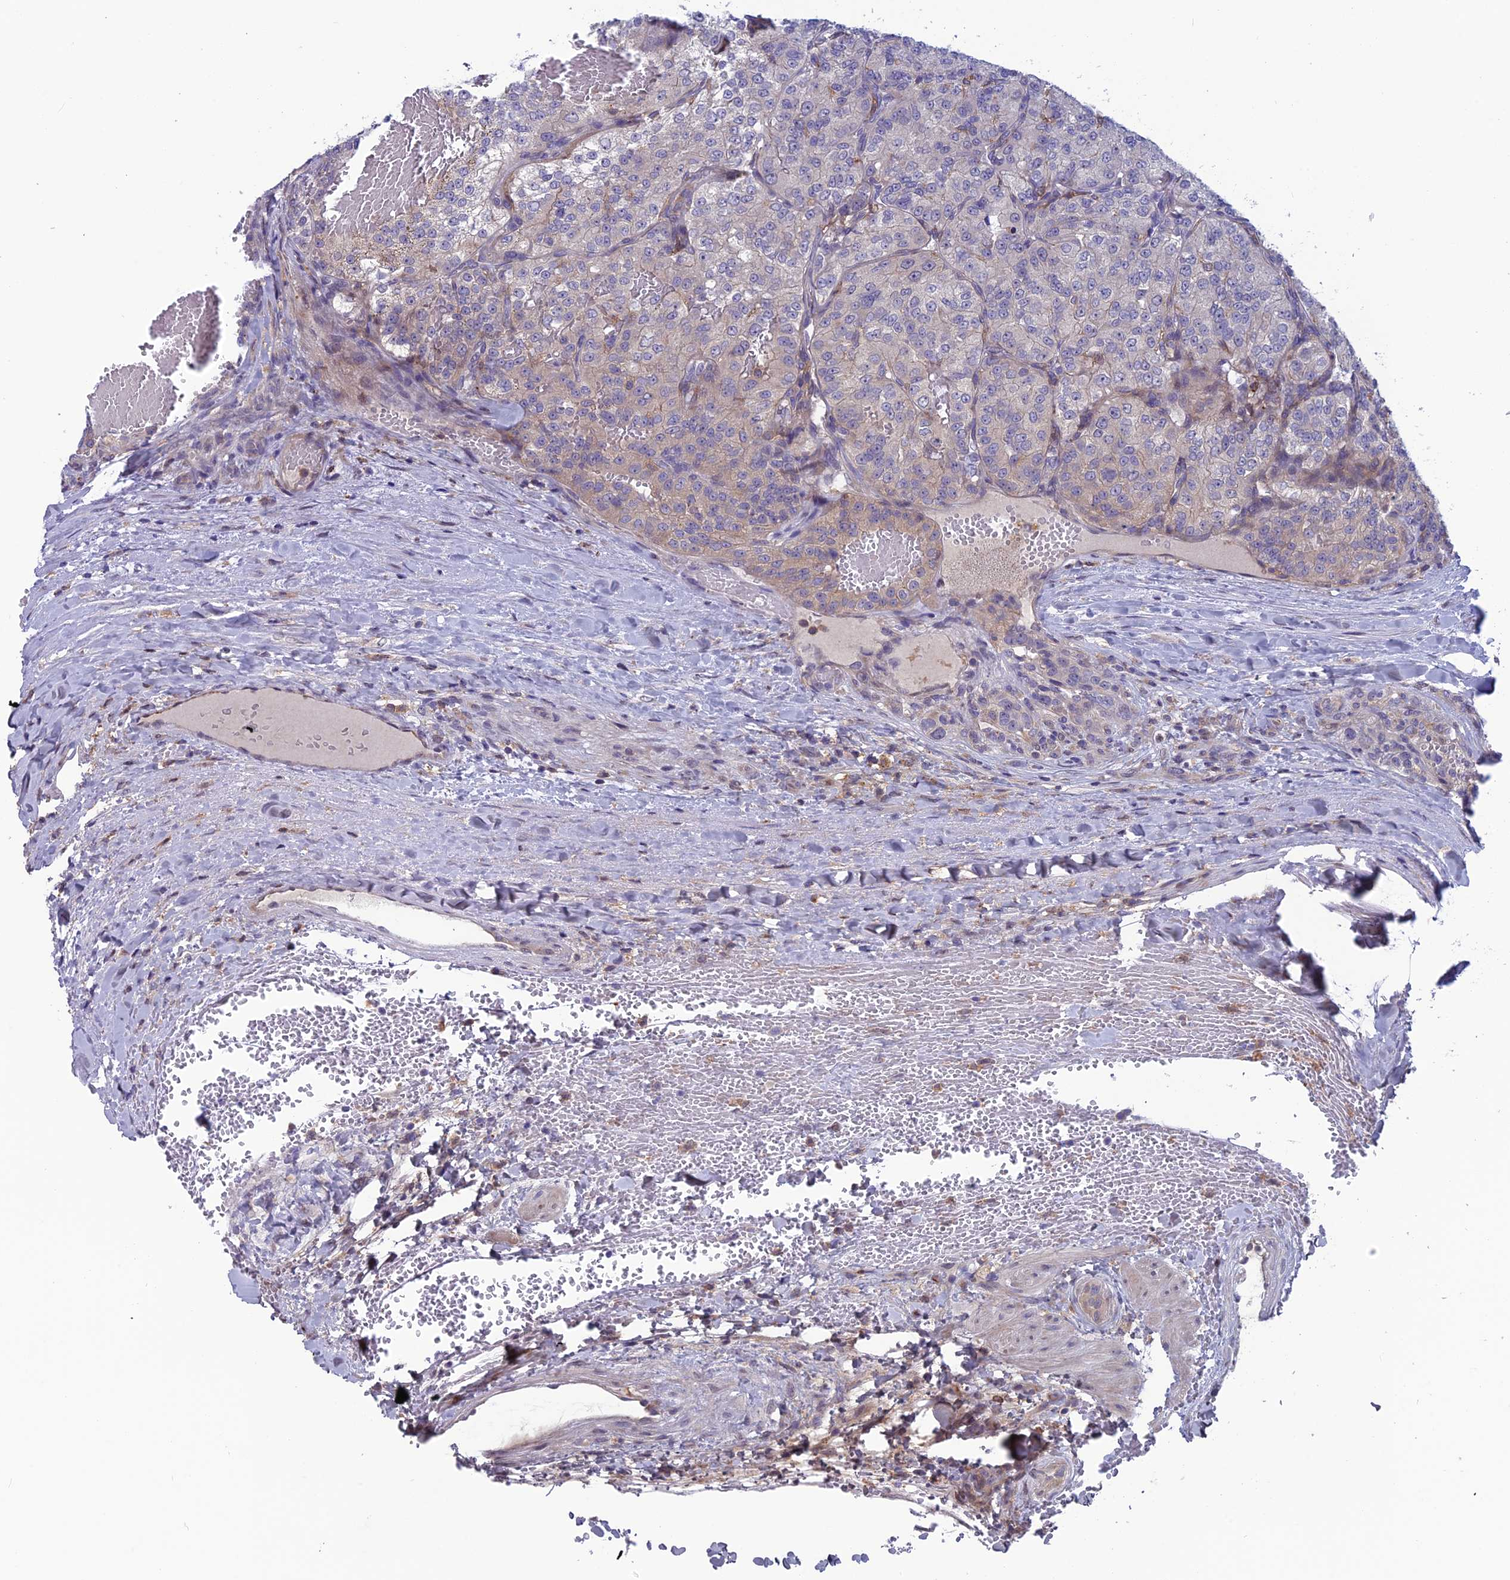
{"staining": {"intensity": "negative", "quantity": "none", "location": "none"}, "tissue": "renal cancer", "cell_type": "Tumor cells", "image_type": "cancer", "snomed": [{"axis": "morphology", "description": "Adenocarcinoma, NOS"}, {"axis": "topography", "description": "Kidney"}], "caption": "This is an IHC histopathology image of renal cancer. There is no positivity in tumor cells.", "gene": "MAST2", "patient": {"sex": "female", "age": 63}}